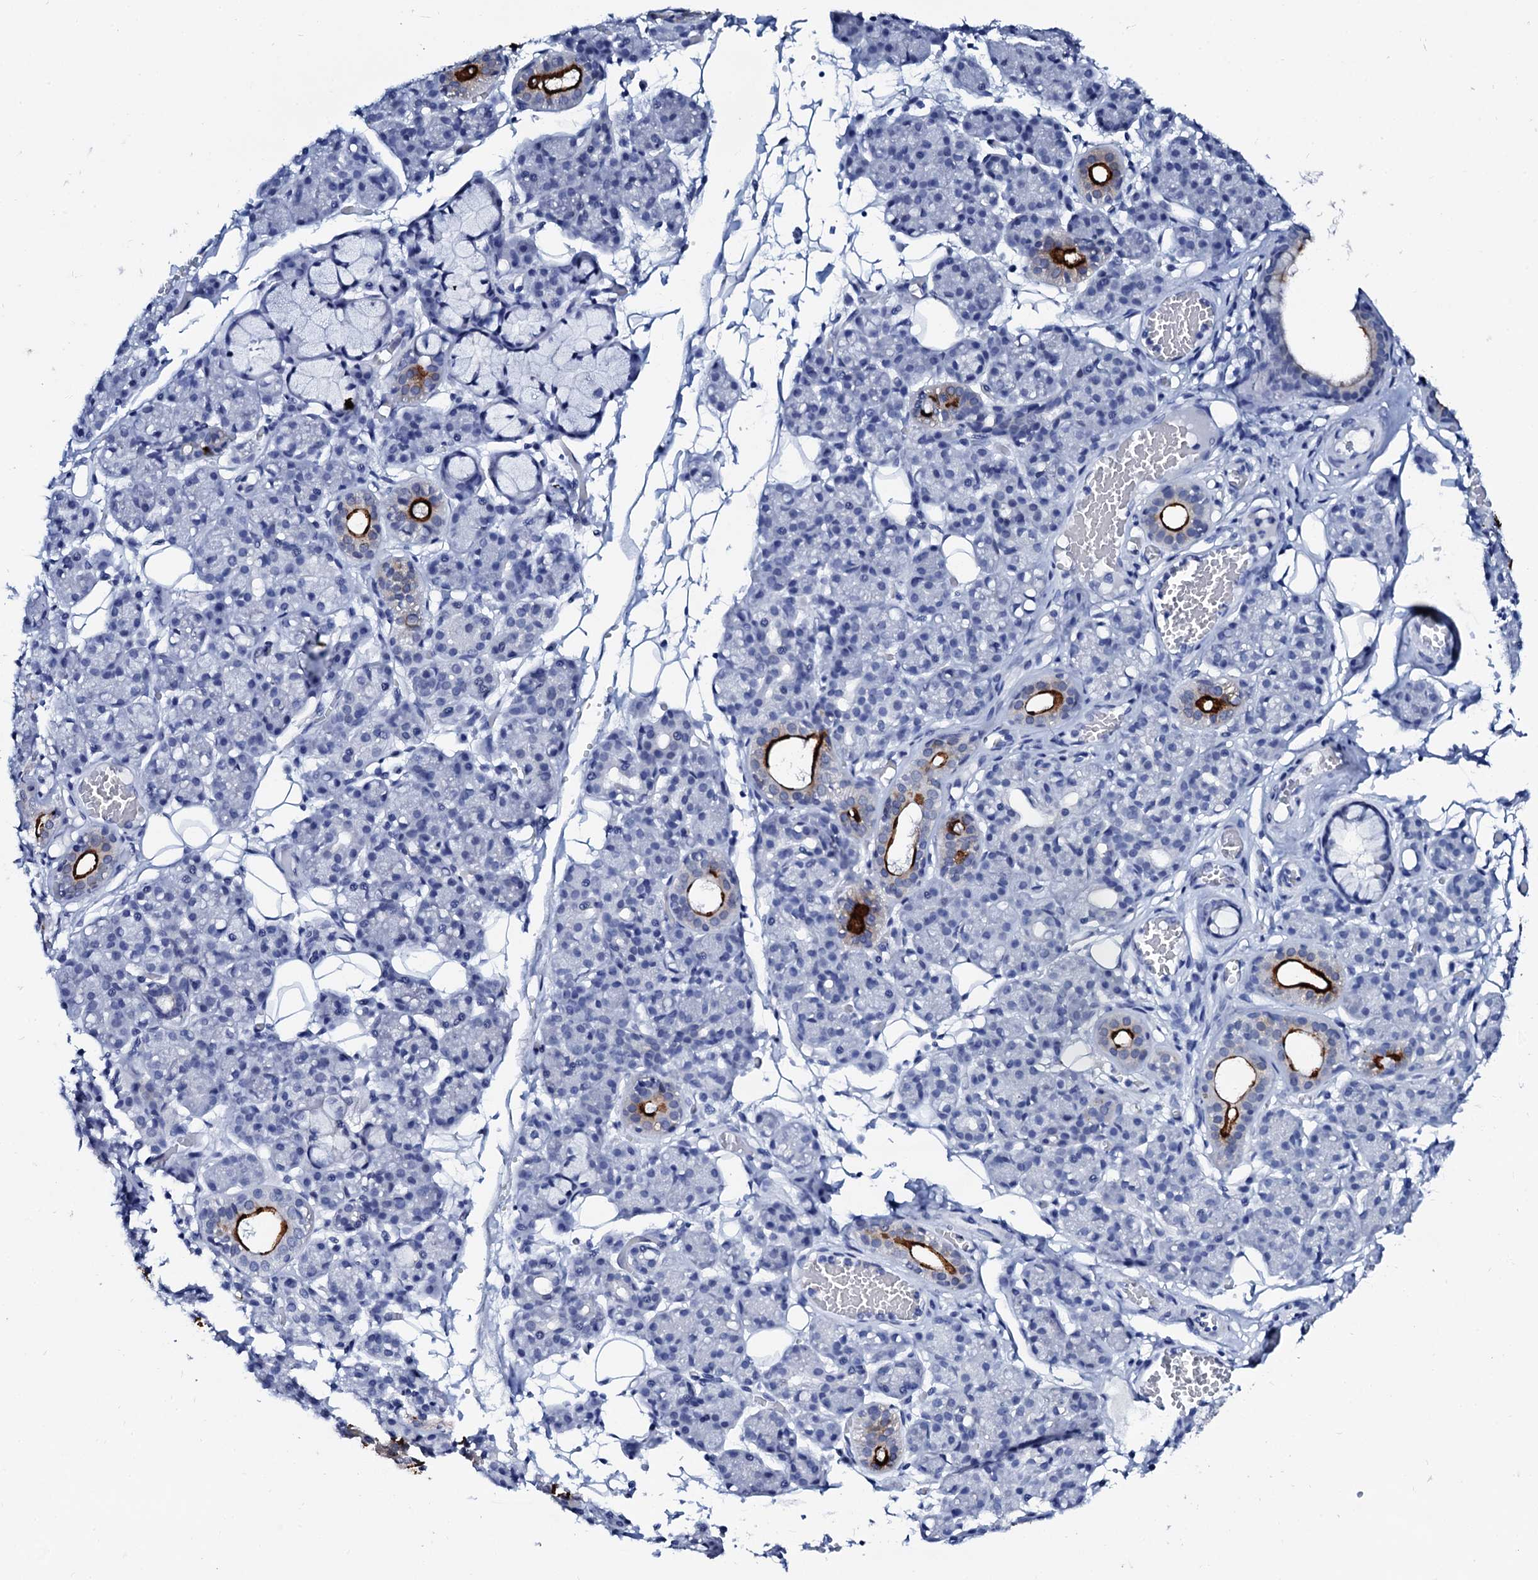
{"staining": {"intensity": "strong", "quantity": "<25%", "location": "cytoplasmic/membranous"}, "tissue": "salivary gland", "cell_type": "Glandular cells", "image_type": "normal", "snomed": [{"axis": "morphology", "description": "Normal tissue, NOS"}, {"axis": "topography", "description": "Salivary gland"}], "caption": "Salivary gland stained with DAB (3,3'-diaminobenzidine) IHC demonstrates medium levels of strong cytoplasmic/membranous staining in about <25% of glandular cells.", "gene": "SPATA19", "patient": {"sex": "male", "age": 63}}